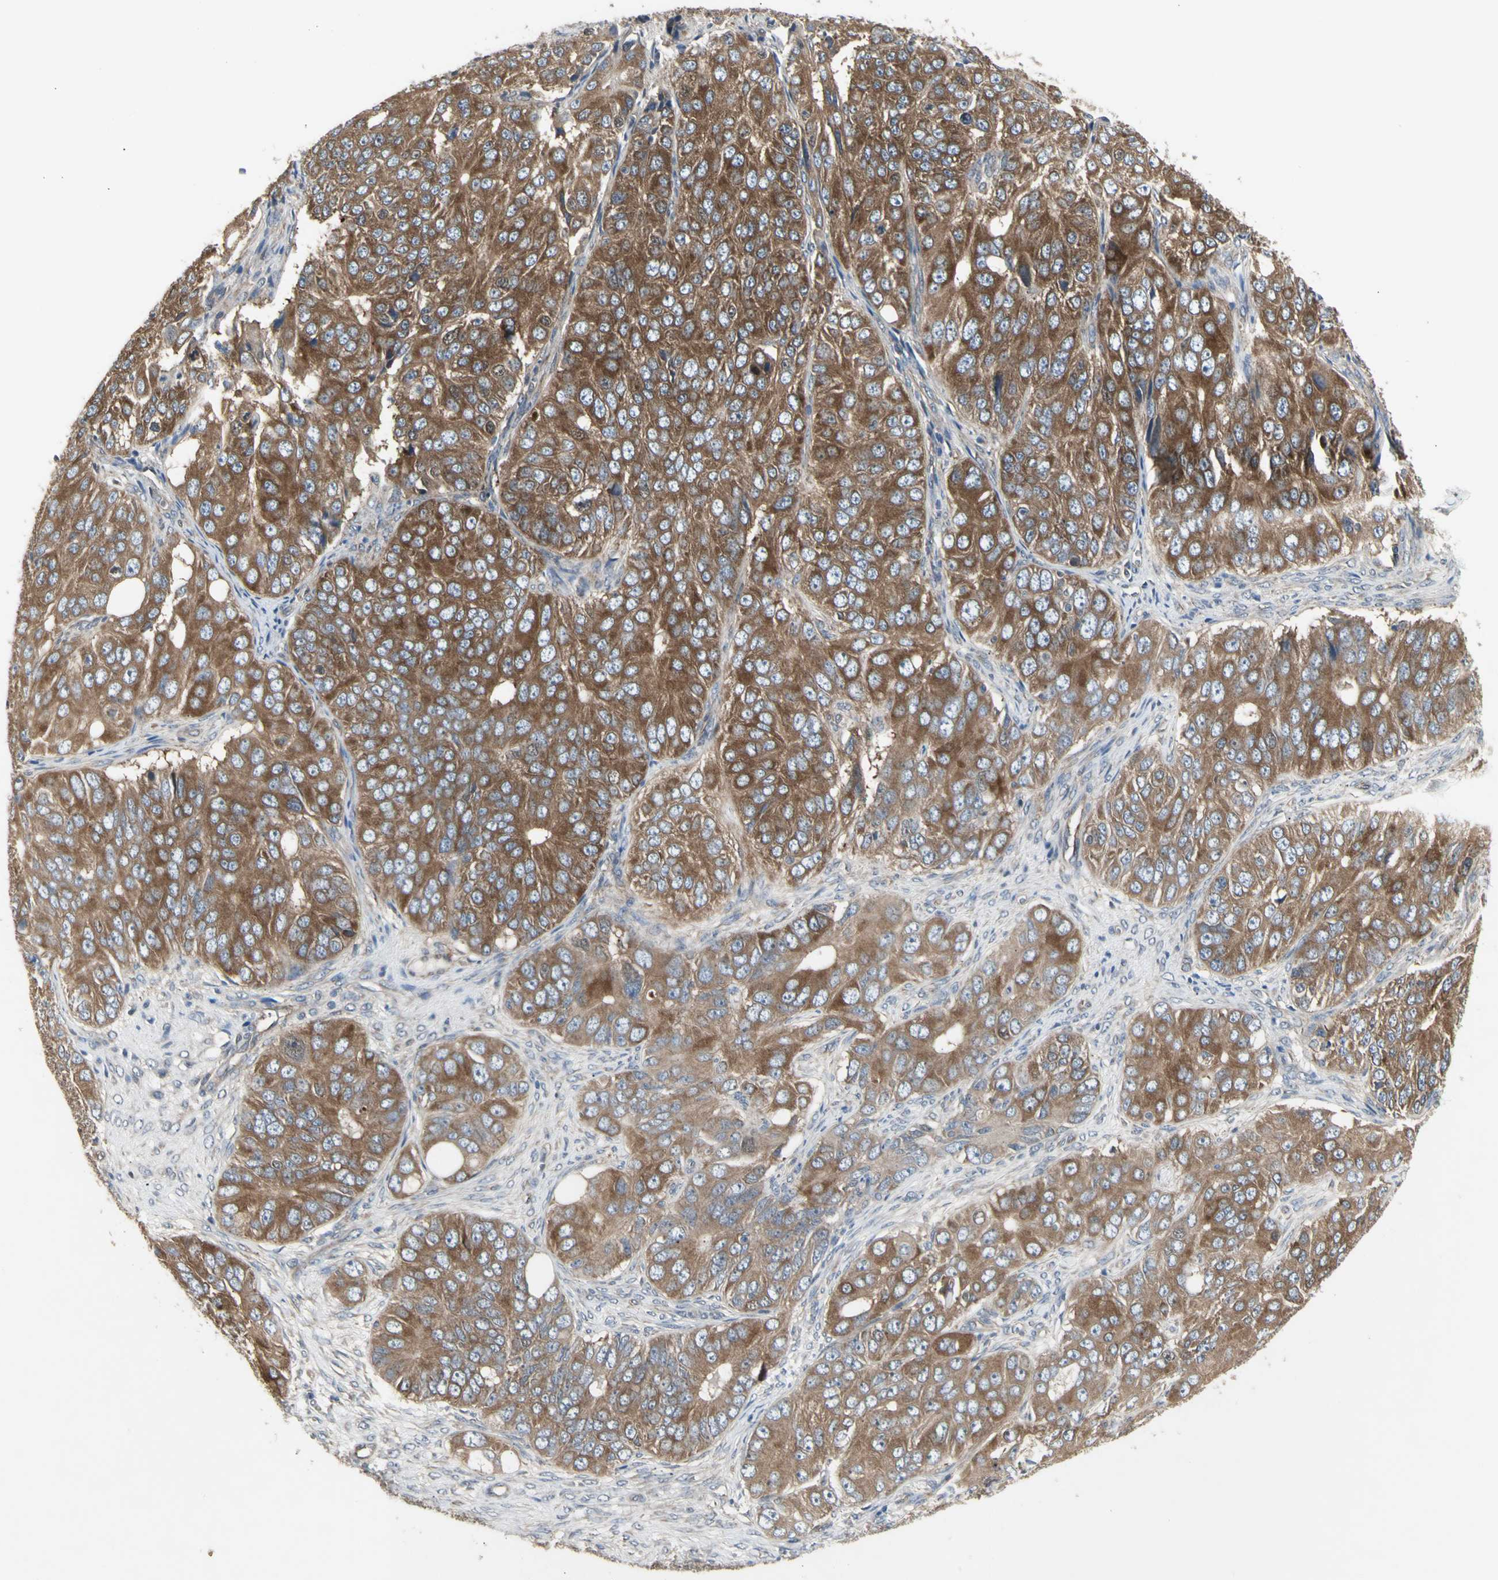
{"staining": {"intensity": "strong", "quantity": ">75%", "location": "cytoplasmic/membranous,nuclear"}, "tissue": "ovarian cancer", "cell_type": "Tumor cells", "image_type": "cancer", "snomed": [{"axis": "morphology", "description": "Carcinoma, endometroid"}, {"axis": "topography", "description": "Ovary"}], "caption": "Protein analysis of endometroid carcinoma (ovarian) tissue reveals strong cytoplasmic/membranous and nuclear expression in about >75% of tumor cells.", "gene": "CHURC1-FNTB", "patient": {"sex": "female", "age": 51}}